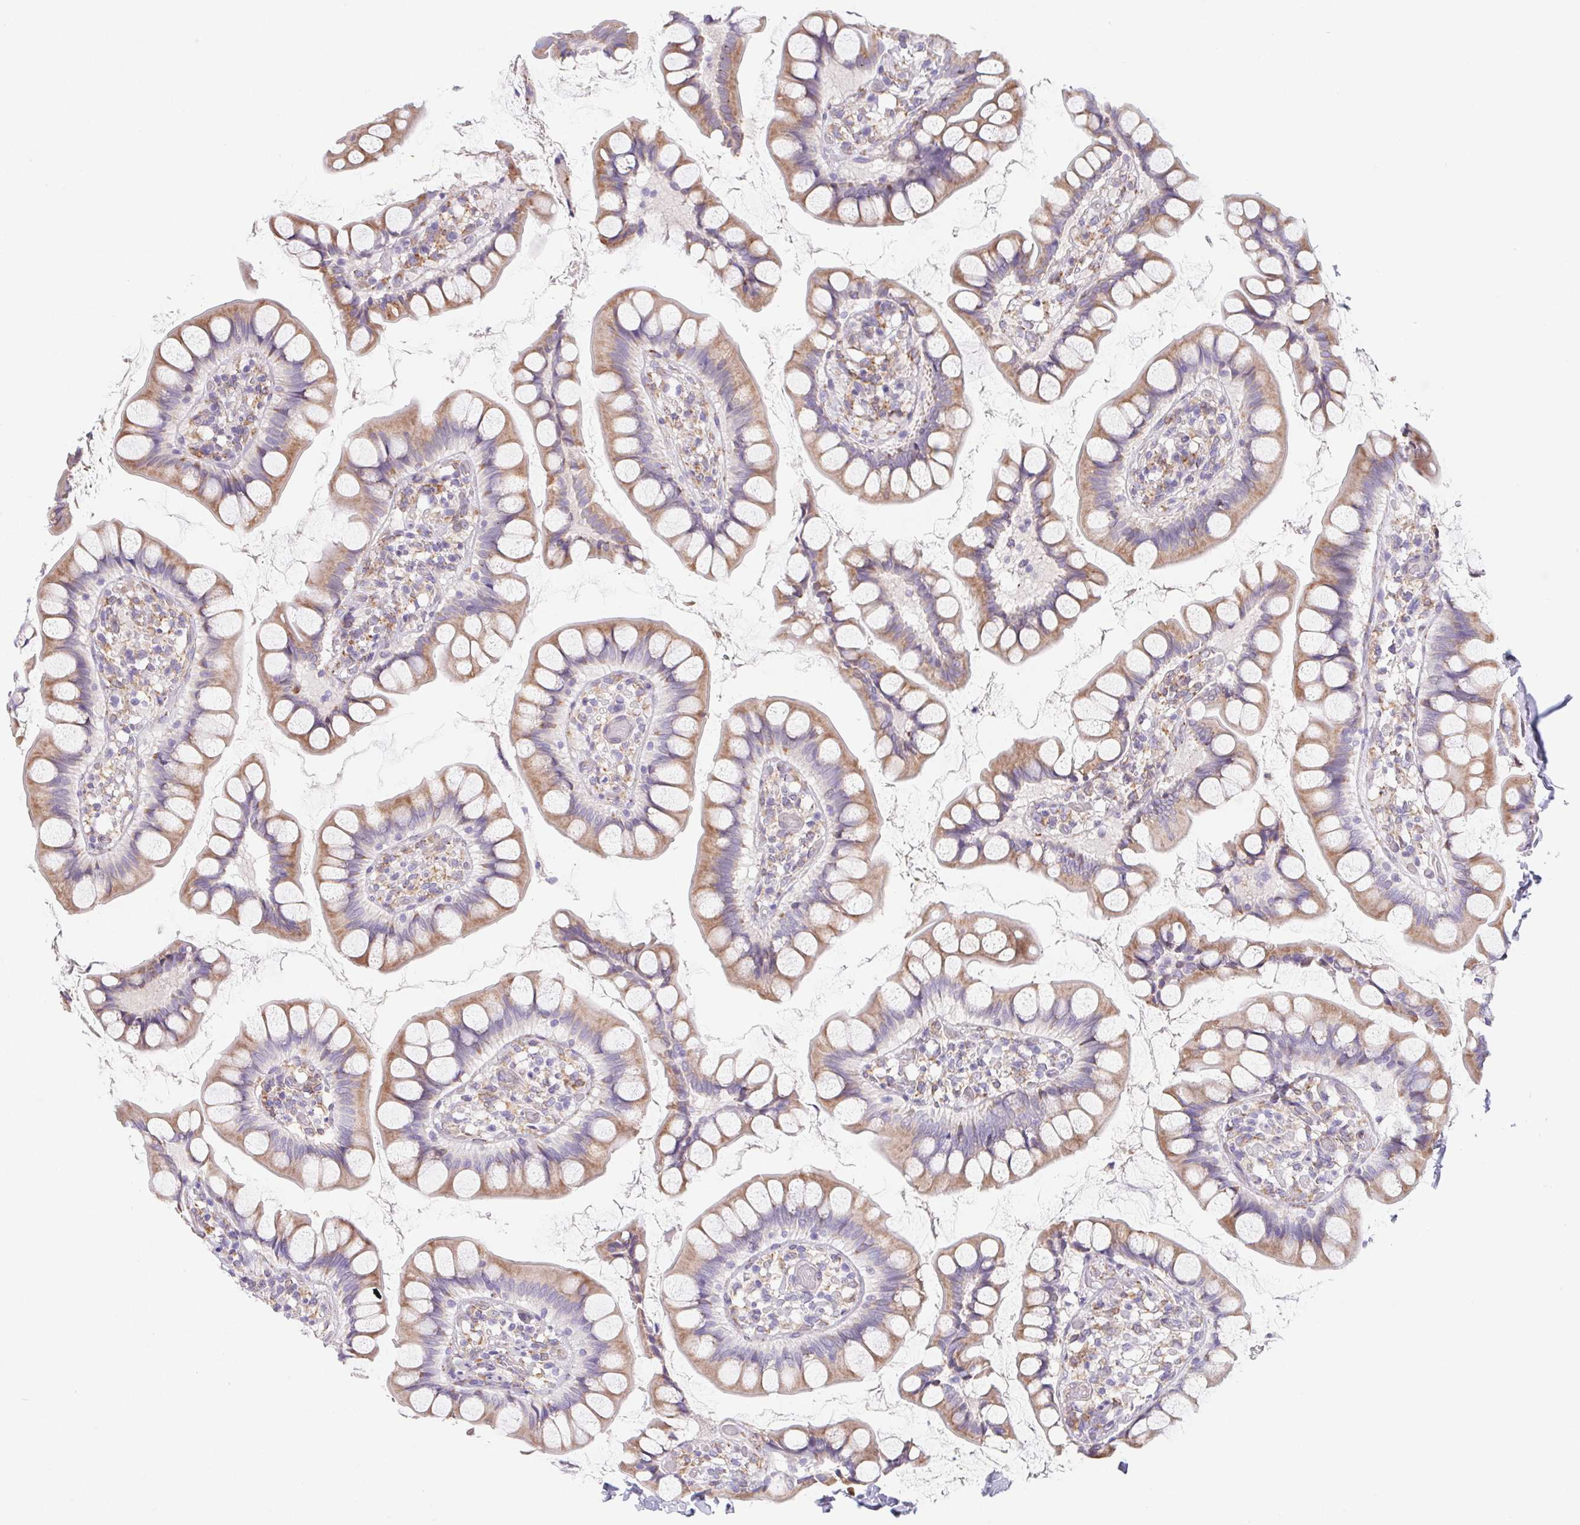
{"staining": {"intensity": "moderate", "quantity": ">75%", "location": "cytoplasmic/membranous"}, "tissue": "small intestine", "cell_type": "Glandular cells", "image_type": "normal", "snomed": [{"axis": "morphology", "description": "Normal tissue, NOS"}, {"axis": "topography", "description": "Small intestine"}], "caption": "An immunohistochemistry (IHC) micrograph of benign tissue is shown. Protein staining in brown highlights moderate cytoplasmic/membranous positivity in small intestine within glandular cells.", "gene": "ADAM8", "patient": {"sex": "male", "age": 70}}